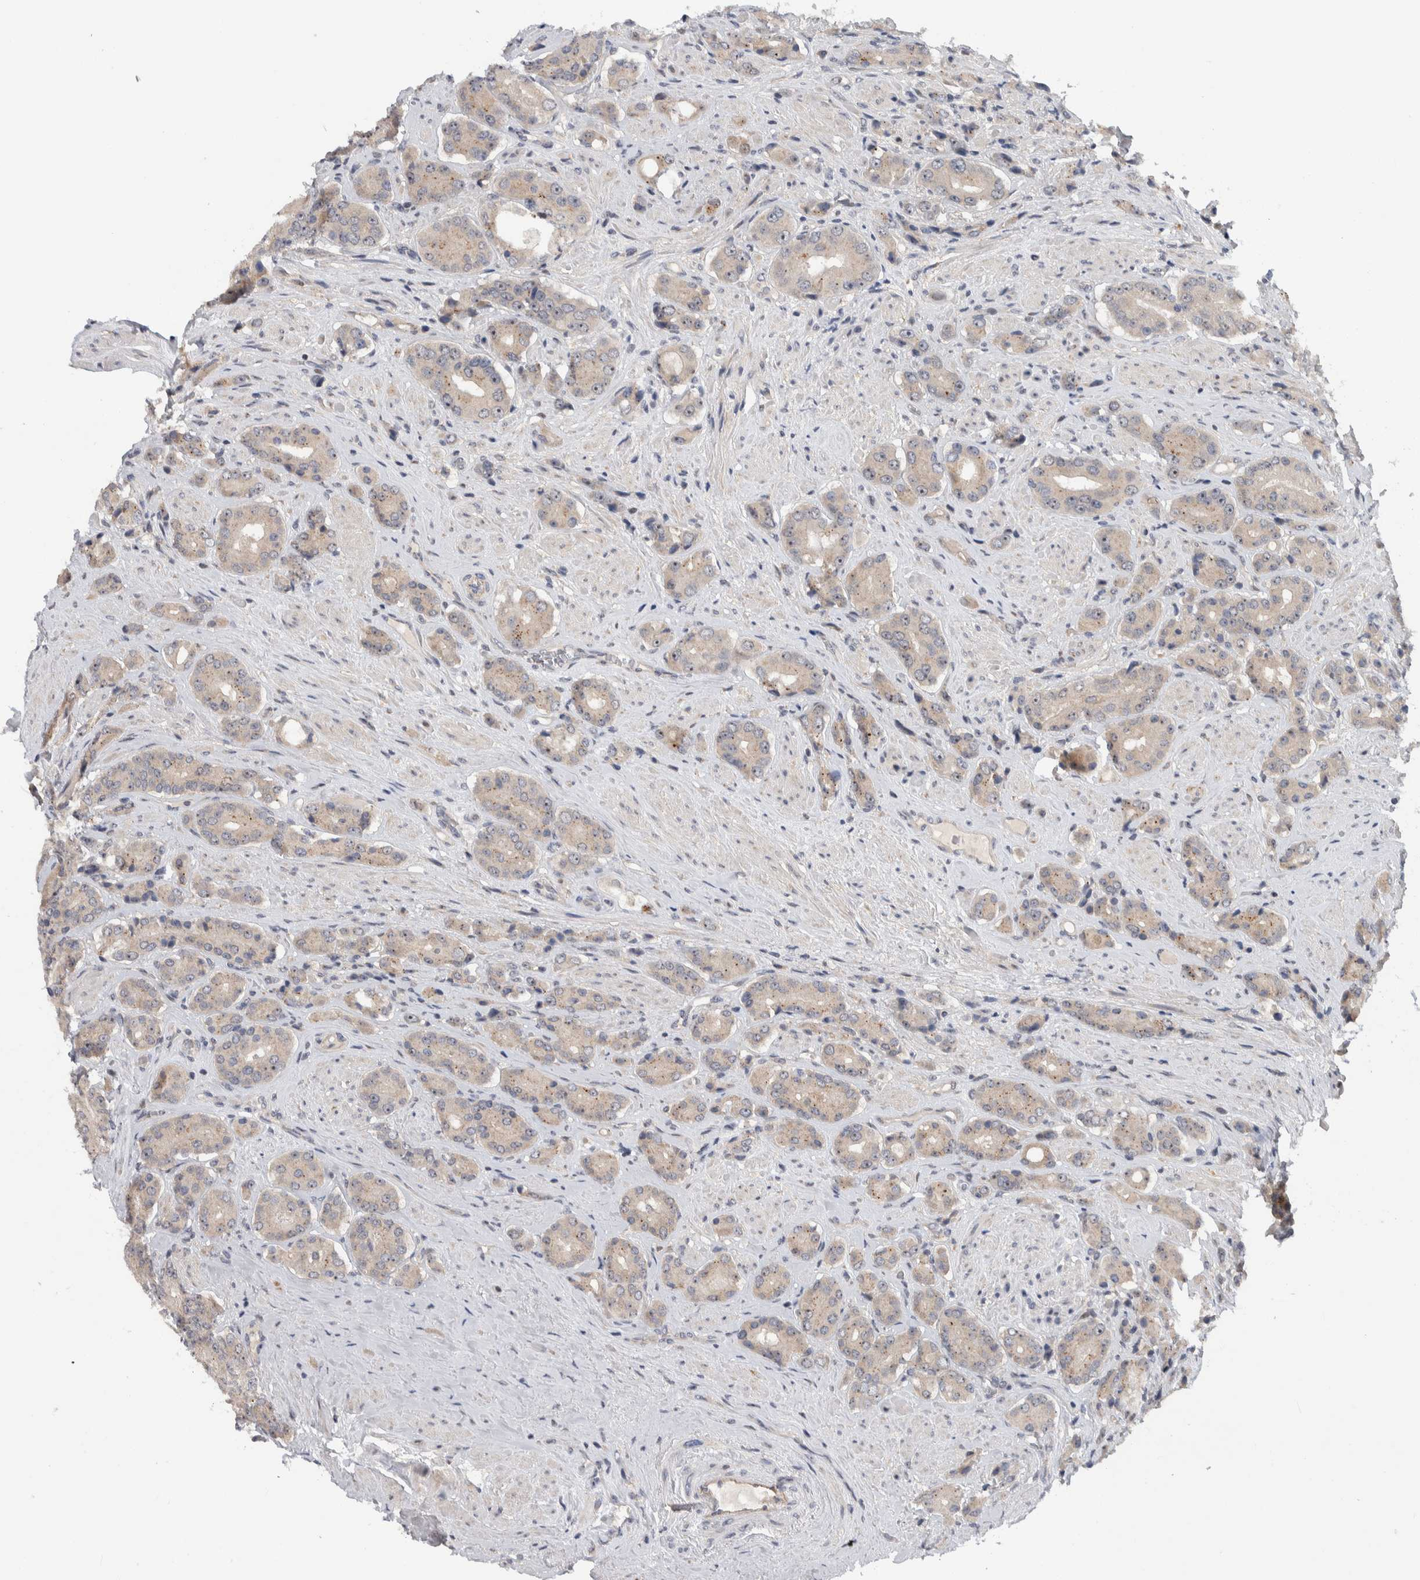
{"staining": {"intensity": "moderate", "quantity": "<25%", "location": "nuclear"}, "tissue": "prostate cancer", "cell_type": "Tumor cells", "image_type": "cancer", "snomed": [{"axis": "morphology", "description": "Adenocarcinoma, High grade"}, {"axis": "topography", "description": "Prostate"}], "caption": "Immunohistochemistry (IHC) (DAB) staining of prostate adenocarcinoma (high-grade) reveals moderate nuclear protein positivity in about <25% of tumor cells. (IHC, brightfield microscopy, high magnification).", "gene": "PRRG4", "patient": {"sex": "male", "age": 71}}